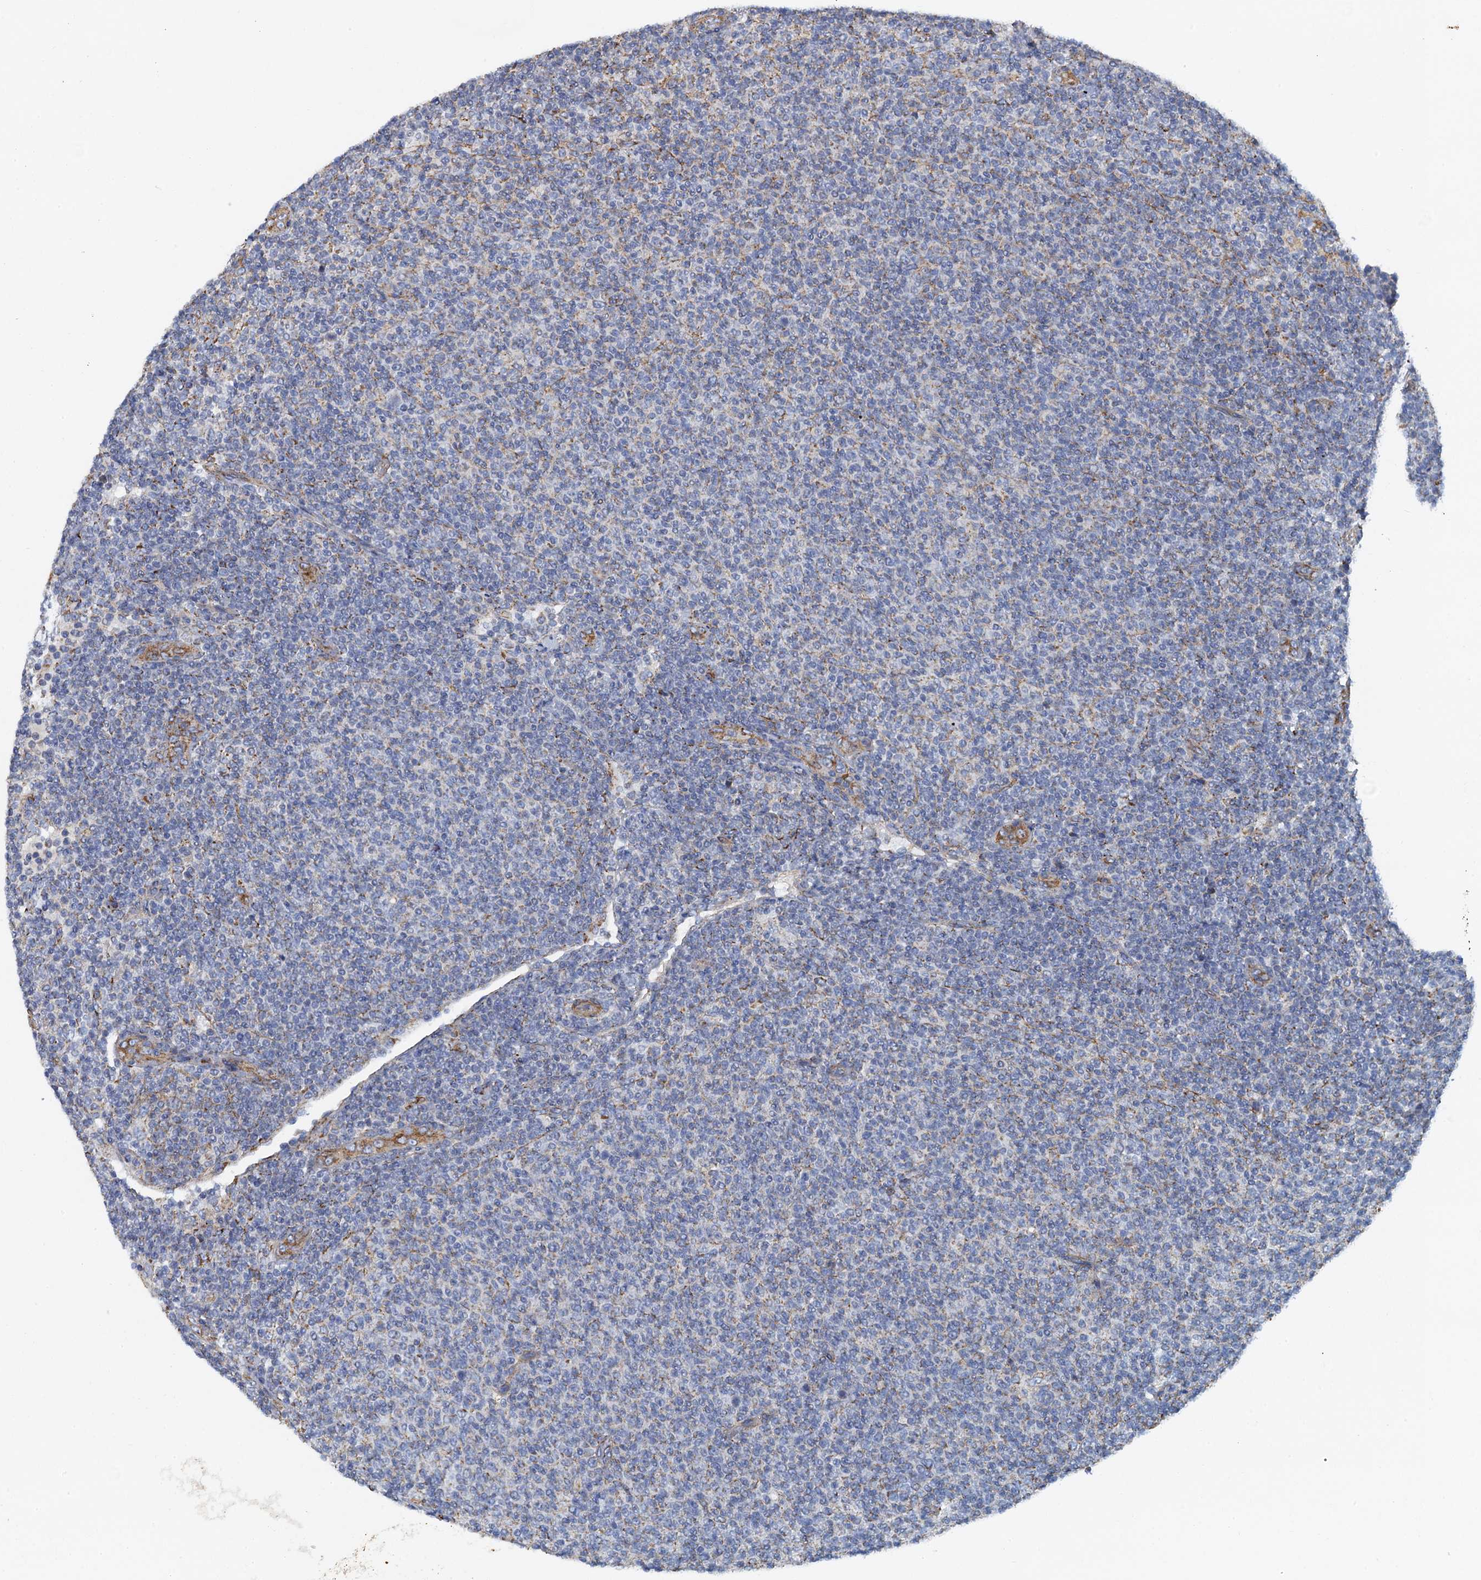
{"staining": {"intensity": "negative", "quantity": "none", "location": "none"}, "tissue": "lymphoma", "cell_type": "Tumor cells", "image_type": "cancer", "snomed": [{"axis": "morphology", "description": "Malignant lymphoma, non-Hodgkin's type, Low grade"}, {"axis": "topography", "description": "Lymph node"}], "caption": "This is a photomicrograph of immunohistochemistry (IHC) staining of lymphoma, which shows no expression in tumor cells. The staining was performed using DAB (3,3'-diaminobenzidine) to visualize the protein expression in brown, while the nuclei were stained in blue with hematoxylin (Magnification: 20x).", "gene": "GCSH", "patient": {"sex": "male", "age": 66}}